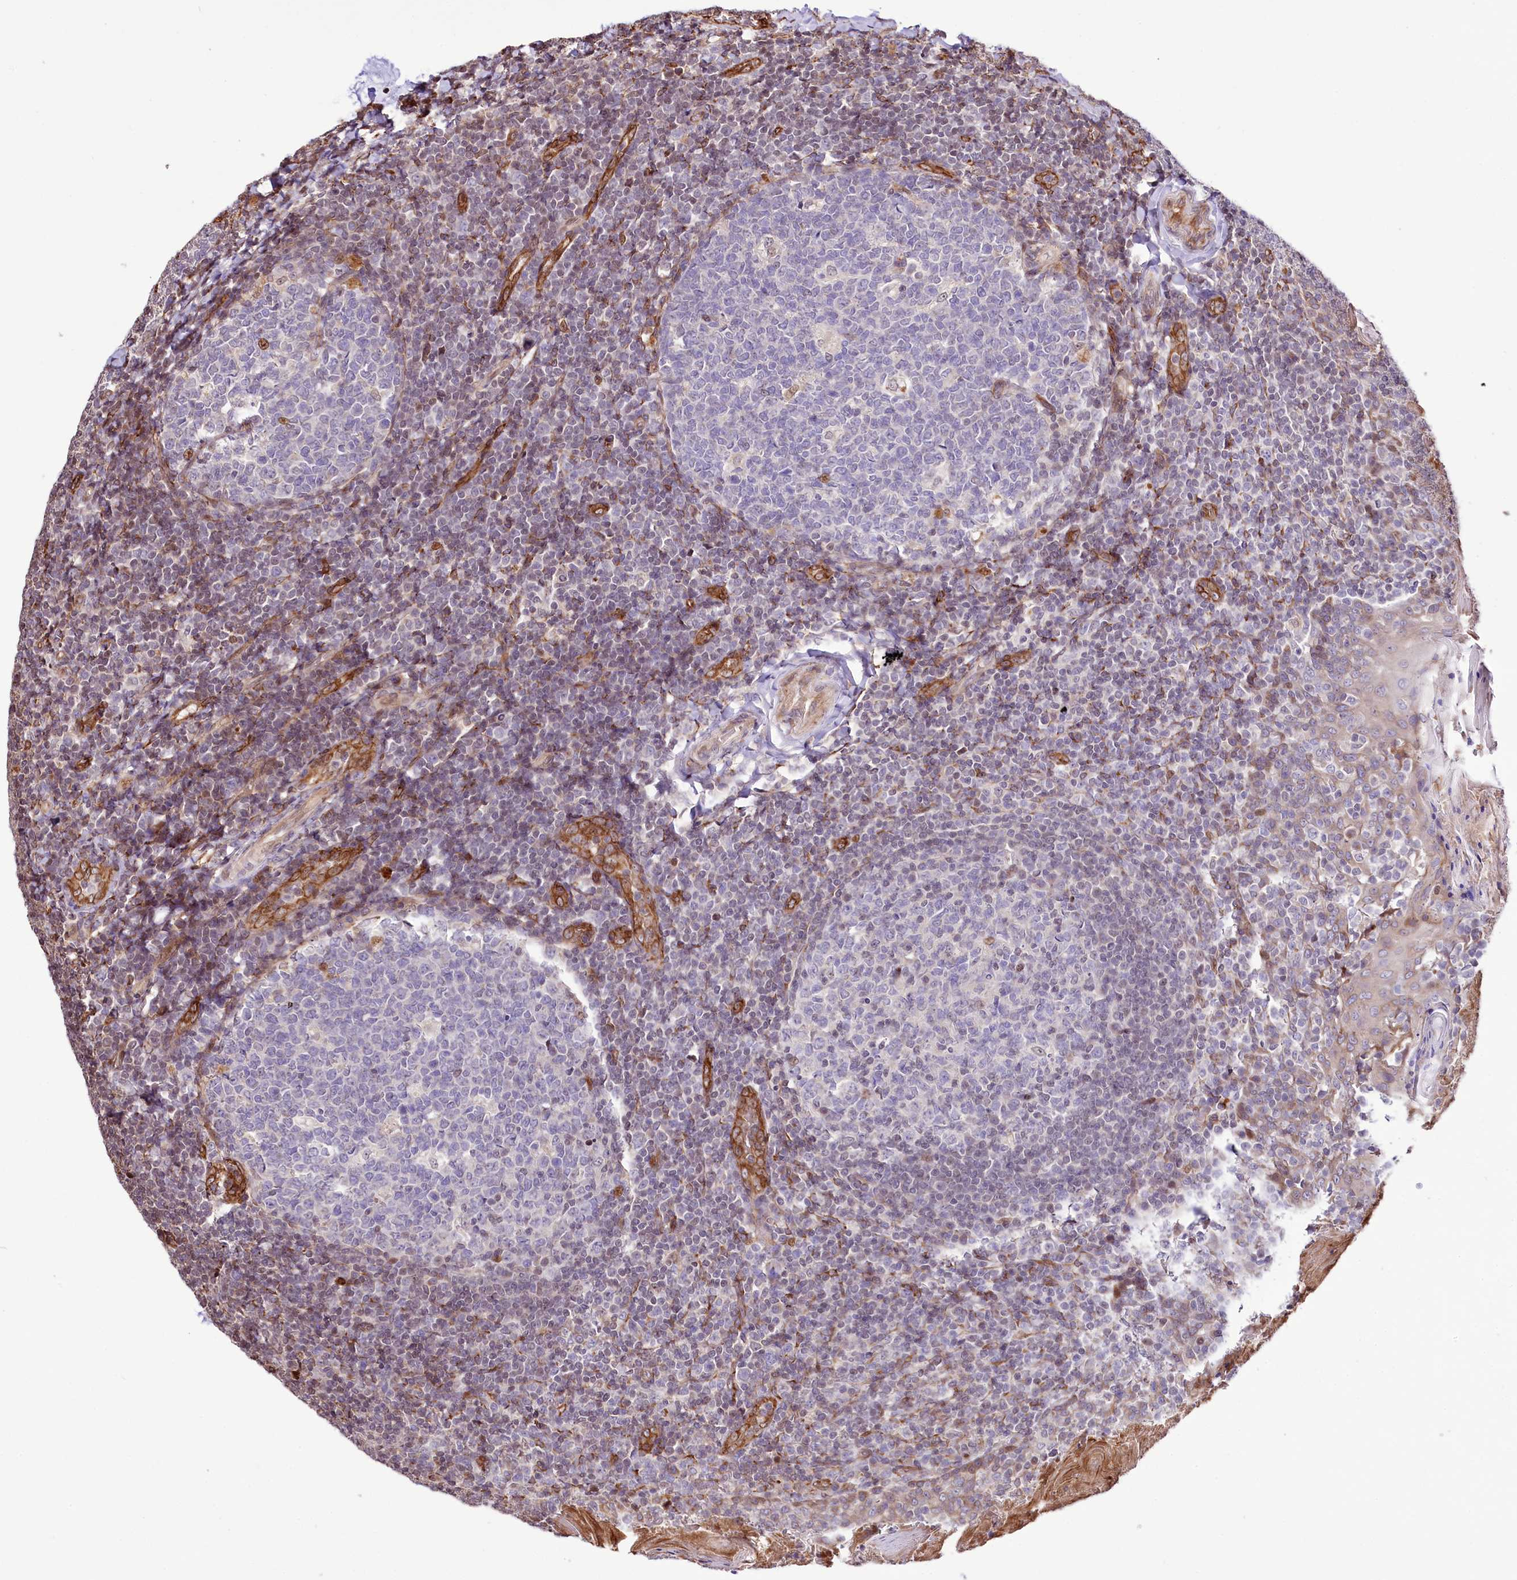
{"staining": {"intensity": "negative", "quantity": "none", "location": "none"}, "tissue": "tonsil", "cell_type": "Germinal center cells", "image_type": "normal", "snomed": [{"axis": "morphology", "description": "Normal tissue, NOS"}, {"axis": "topography", "description": "Tonsil"}], "caption": "An IHC image of benign tonsil is shown. There is no staining in germinal center cells of tonsil.", "gene": "CUTC", "patient": {"sex": "female", "age": 19}}